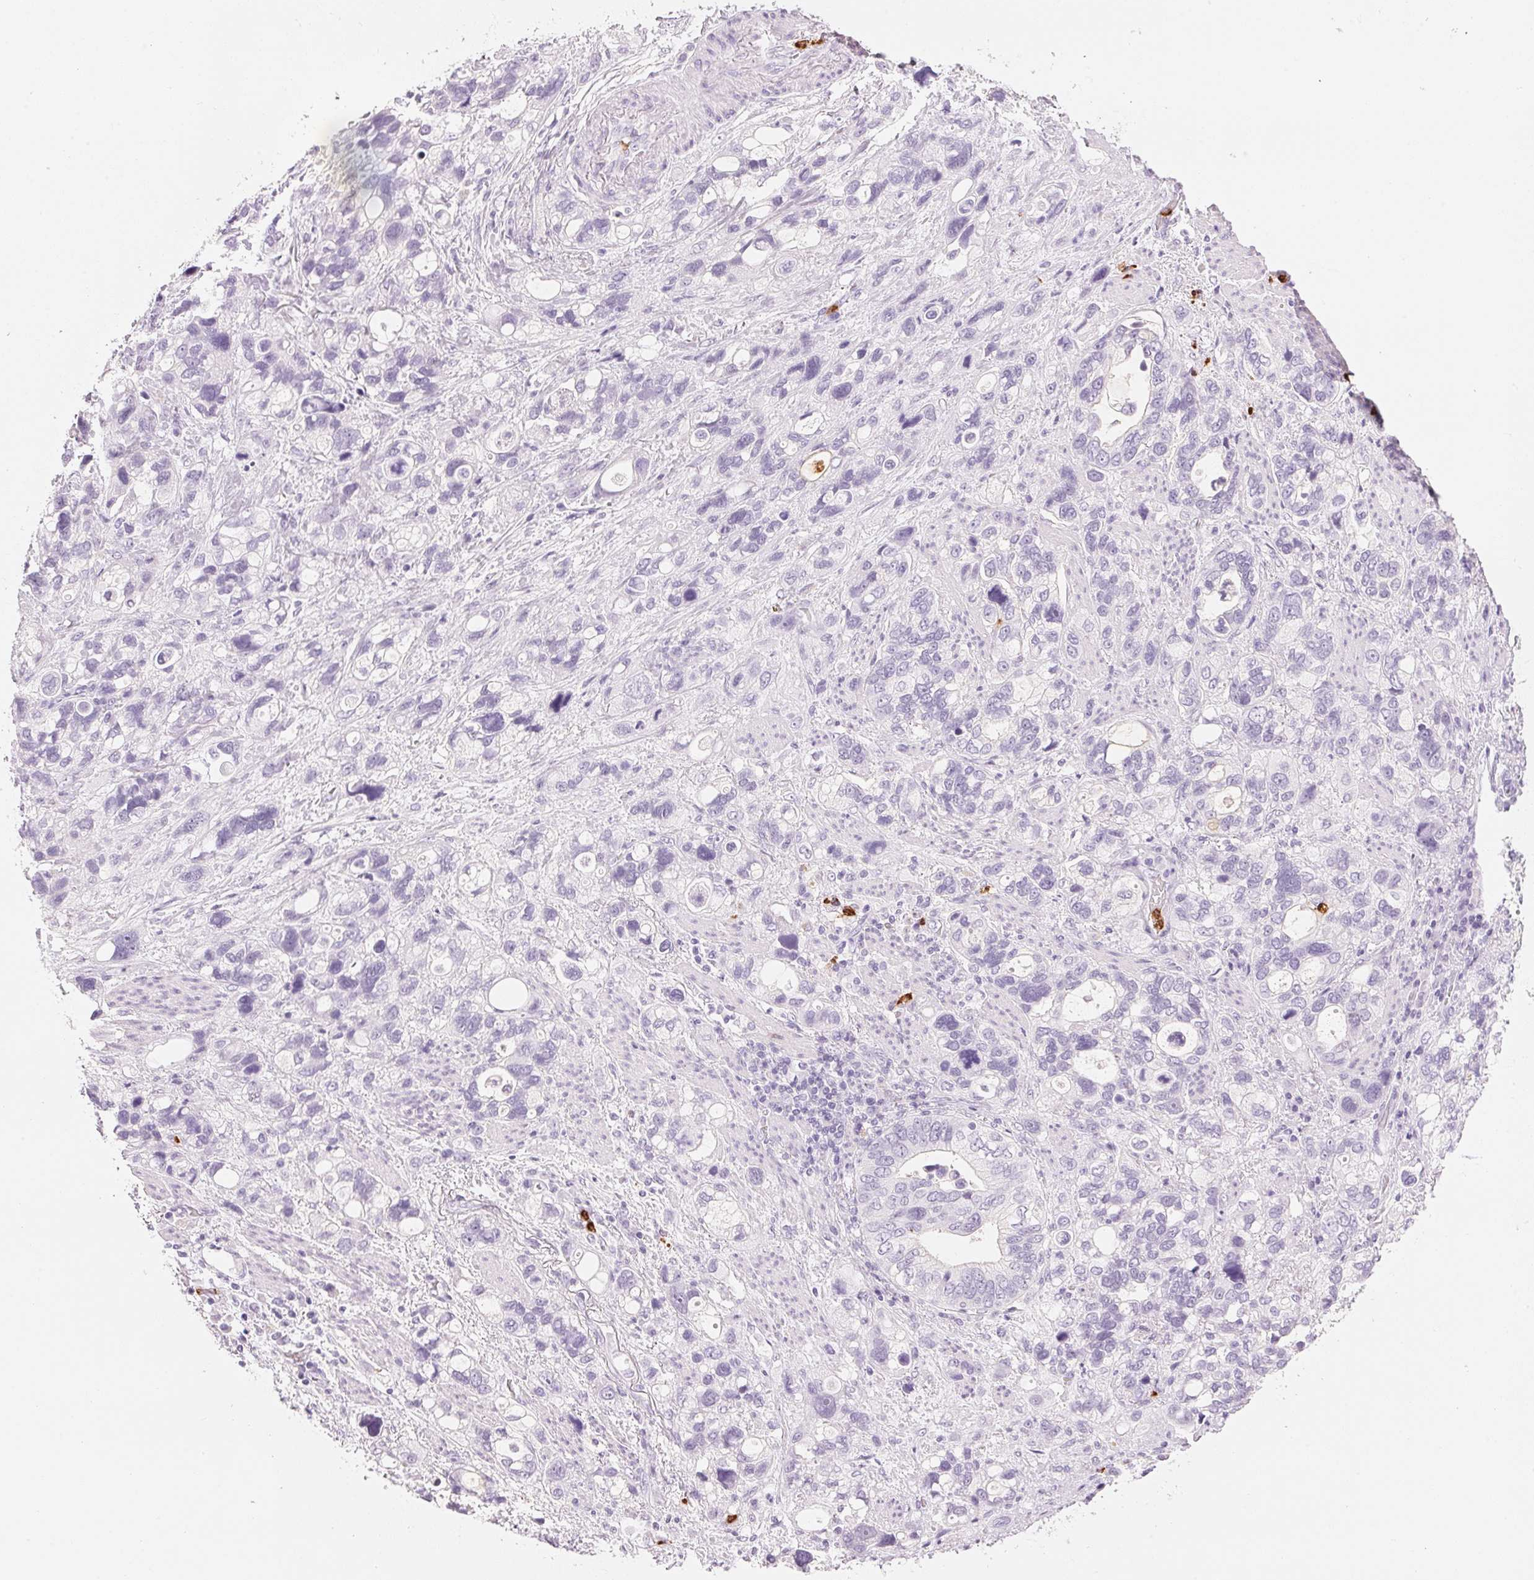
{"staining": {"intensity": "negative", "quantity": "none", "location": "none"}, "tissue": "stomach cancer", "cell_type": "Tumor cells", "image_type": "cancer", "snomed": [{"axis": "morphology", "description": "Adenocarcinoma, NOS"}, {"axis": "topography", "description": "Stomach, upper"}], "caption": "Image shows no significant protein positivity in tumor cells of stomach cancer.", "gene": "KLK7", "patient": {"sex": "female", "age": 81}}